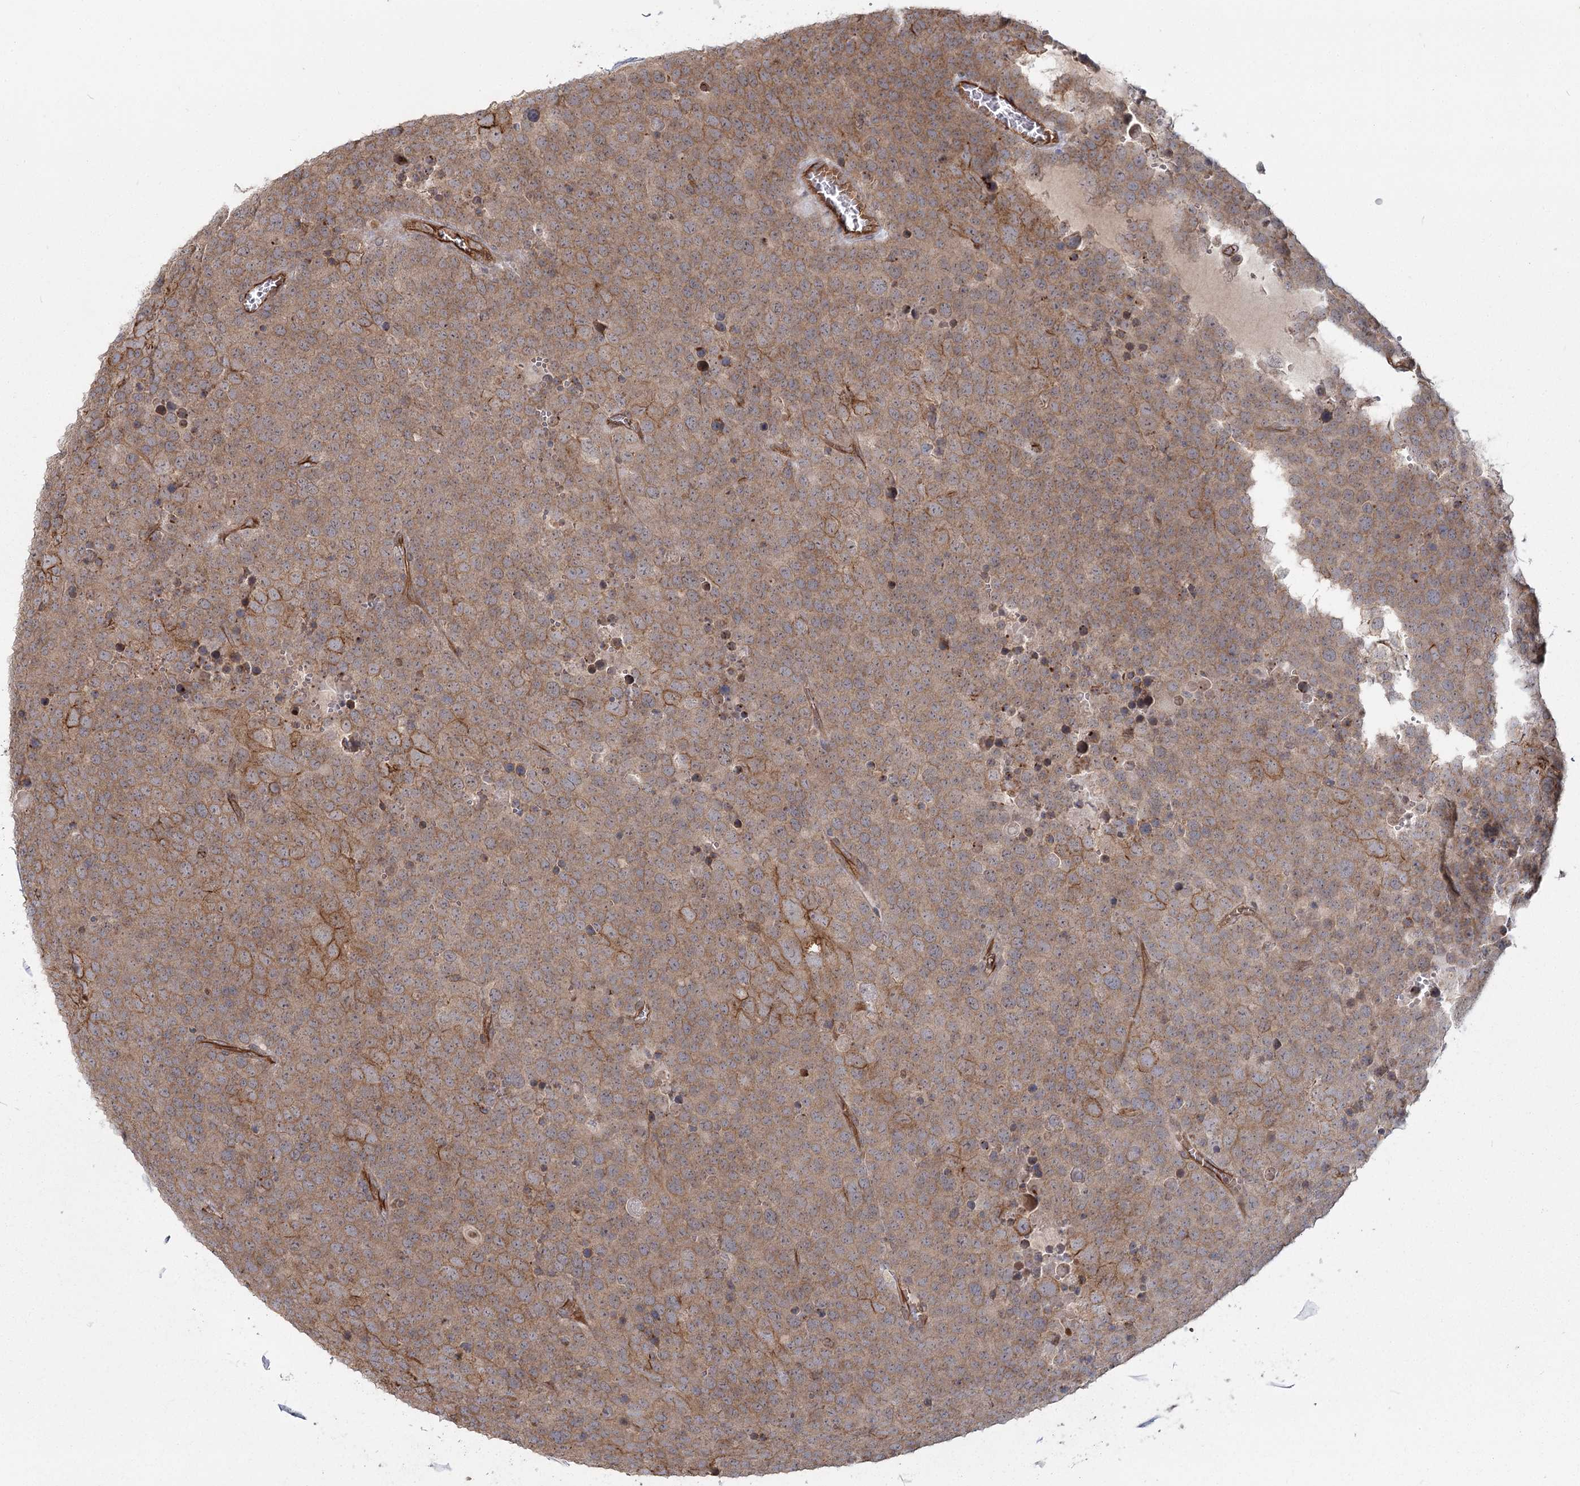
{"staining": {"intensity": "moderate", "quantity": ">75%", "location": "cytoplasmic/membranous"}, "tissue": "testis cancer", "cell_type": "Tumor cells", "image_type": "cancer", "snomed": [{"axis": "morphology", "description": "Seminoma, NOS"}, {"axis": "topography", "description": "Testis"}], "caption": "Protein expression analysis of human testis seminoma reveals moderate cytoplasmic/membranous staining in approximately >75% of tumor cells.", "gene": "RPP14", "patient": {"sex": "male", "age": 71}}